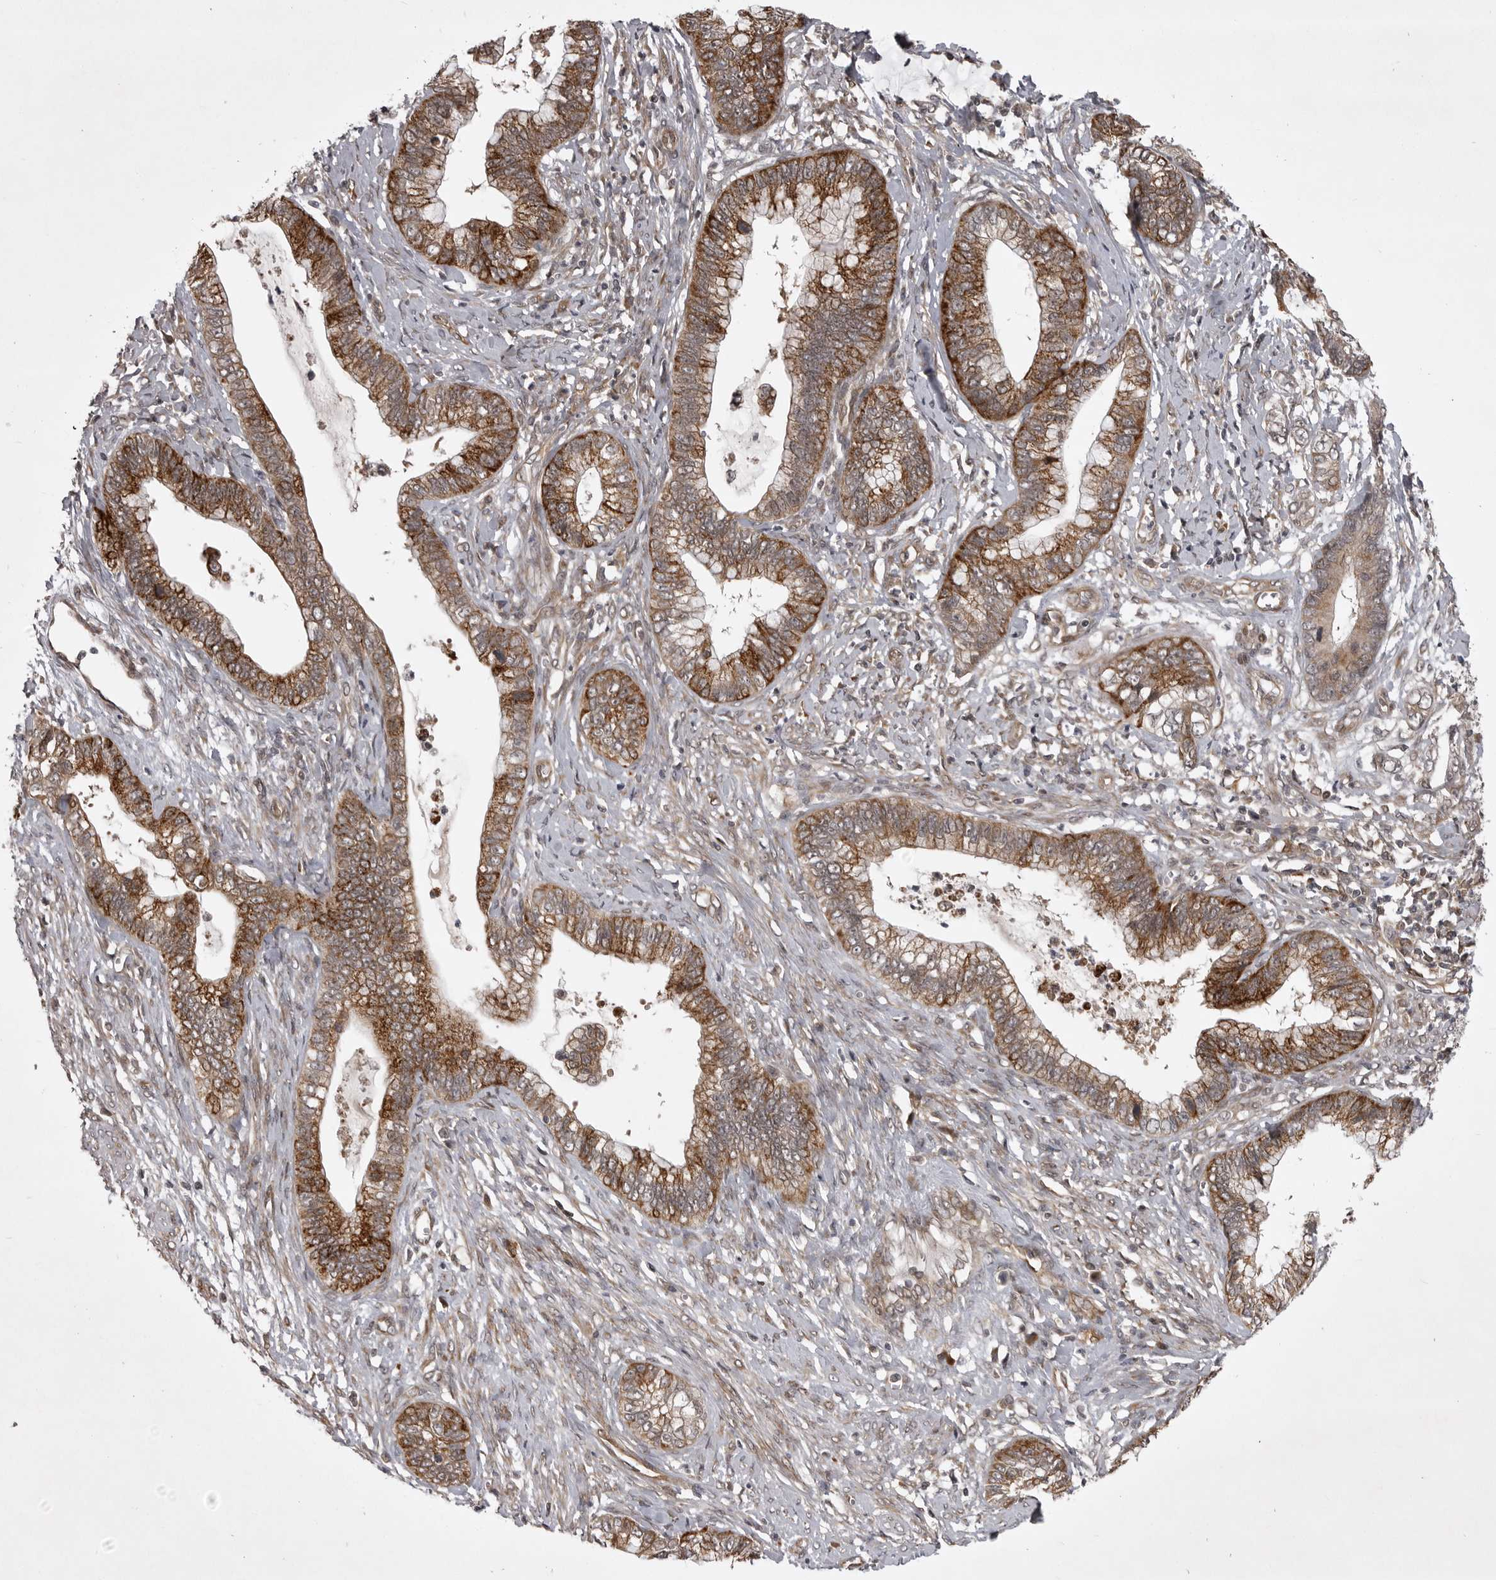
{"staining": {"intensity": "strong", "quantity": ">75%", "location": "cytoplasmic/membranous"}, "tissue": "cervical cancer", "cell_type": "Tumor cells", "image_type": "cancer", "snomed": [{"axis": "morphology", "description": "Adenocarcinoma, NOS"}, {"axis": "topography", "description": "Cervix"}], "caption": "The image exhibits staining of cervical cancer (adenocarcinoma), revealing strong cytoplasmic/membranous protein staining (brown color) within tumor cells.", "gene": "SNX16", "patient": {"sex": "female", "age": 44}}